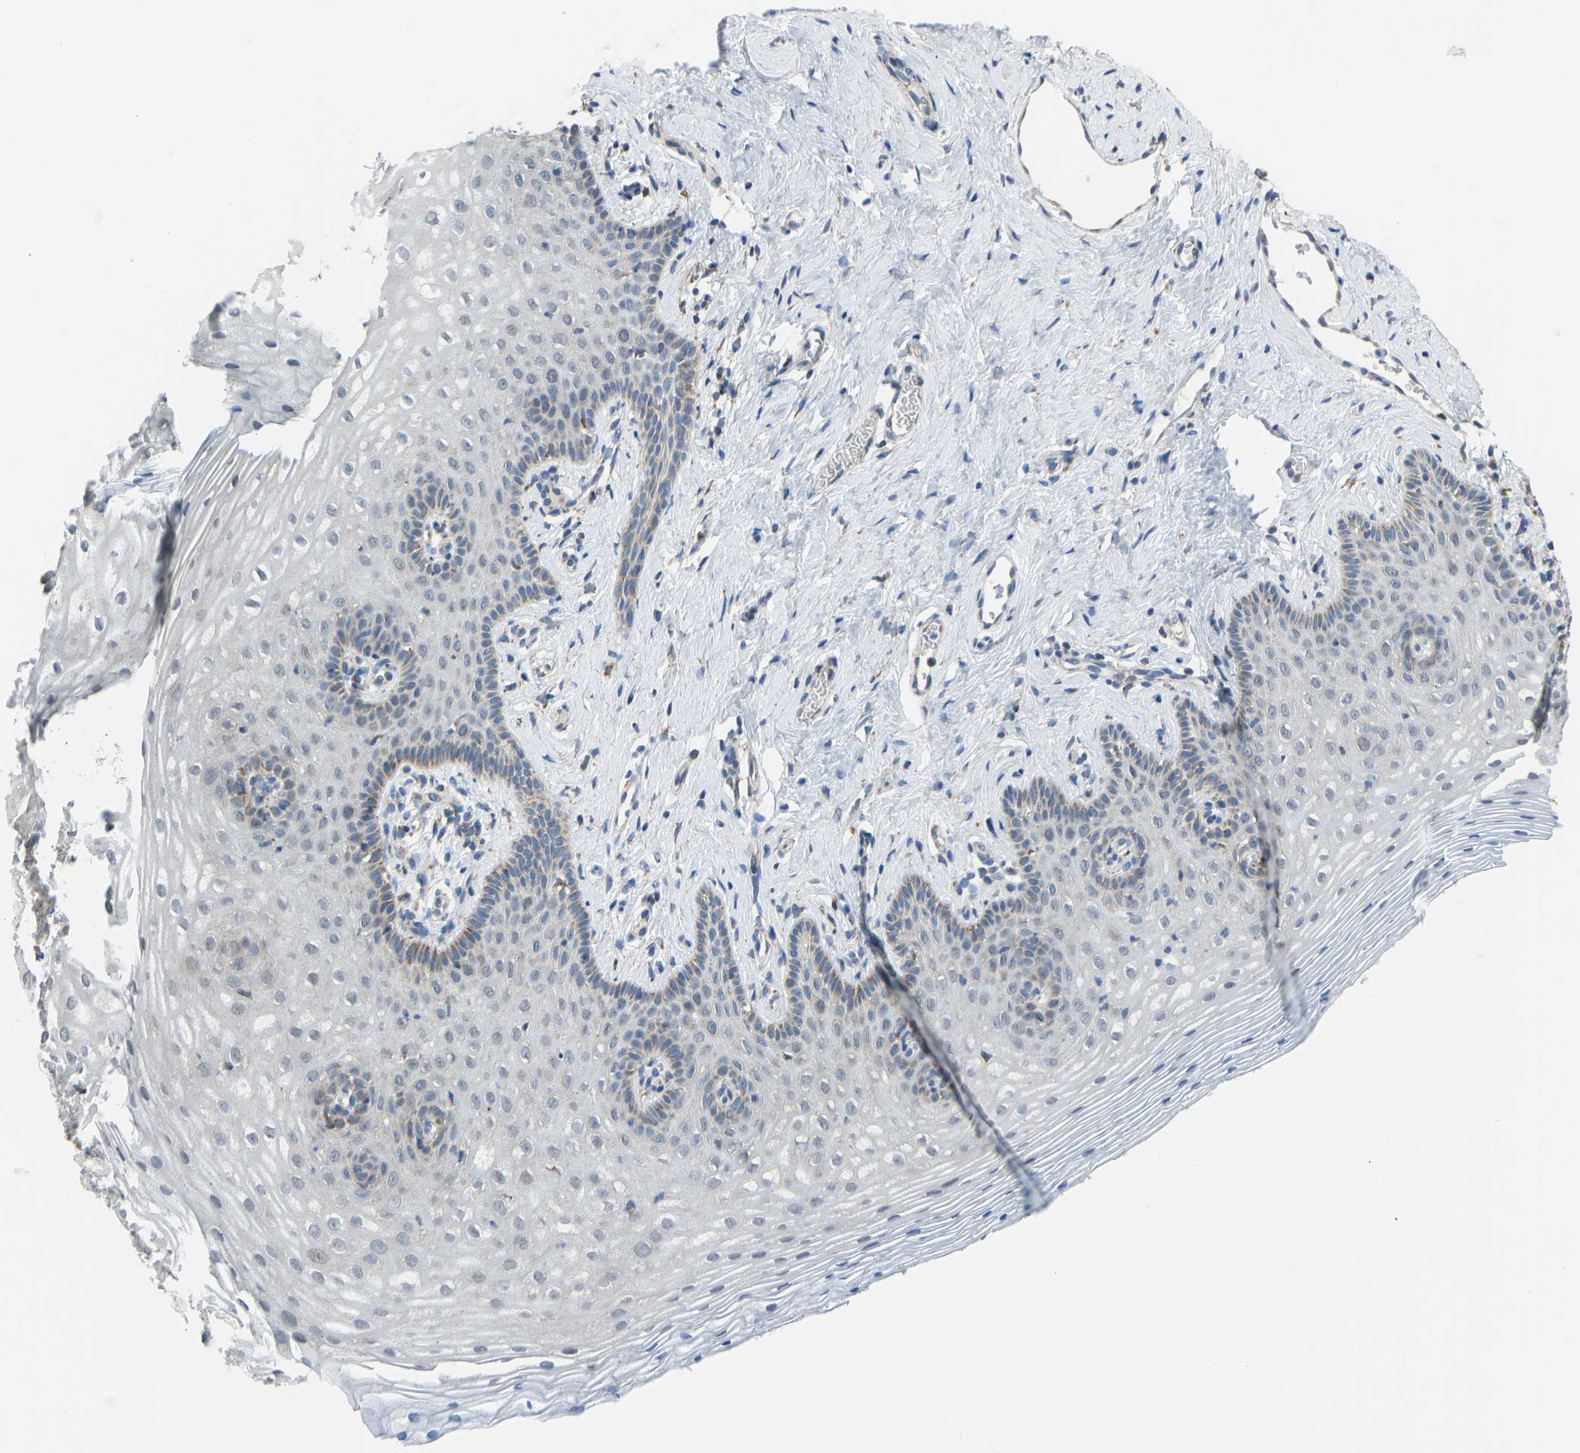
{"staining": {"intensity": "weak", "quantity": "<25%", "location": "cytoplasmic/membranous"}, "tissue": "vagina", "cell_type": "Squamous epithelial cells", "image_type": "normal", "snomed": [{"axis": "morphology", "description": "Normal tissue, NOS"}, {"axis": "topography", "description": "Vagina"}], "caption": "This is an IHC image of unremarkable human vagina. There is no positivity in squamous epithelial cells.", "gene": "SMIM20", "patient": {"sex": "female", "age": 32}}